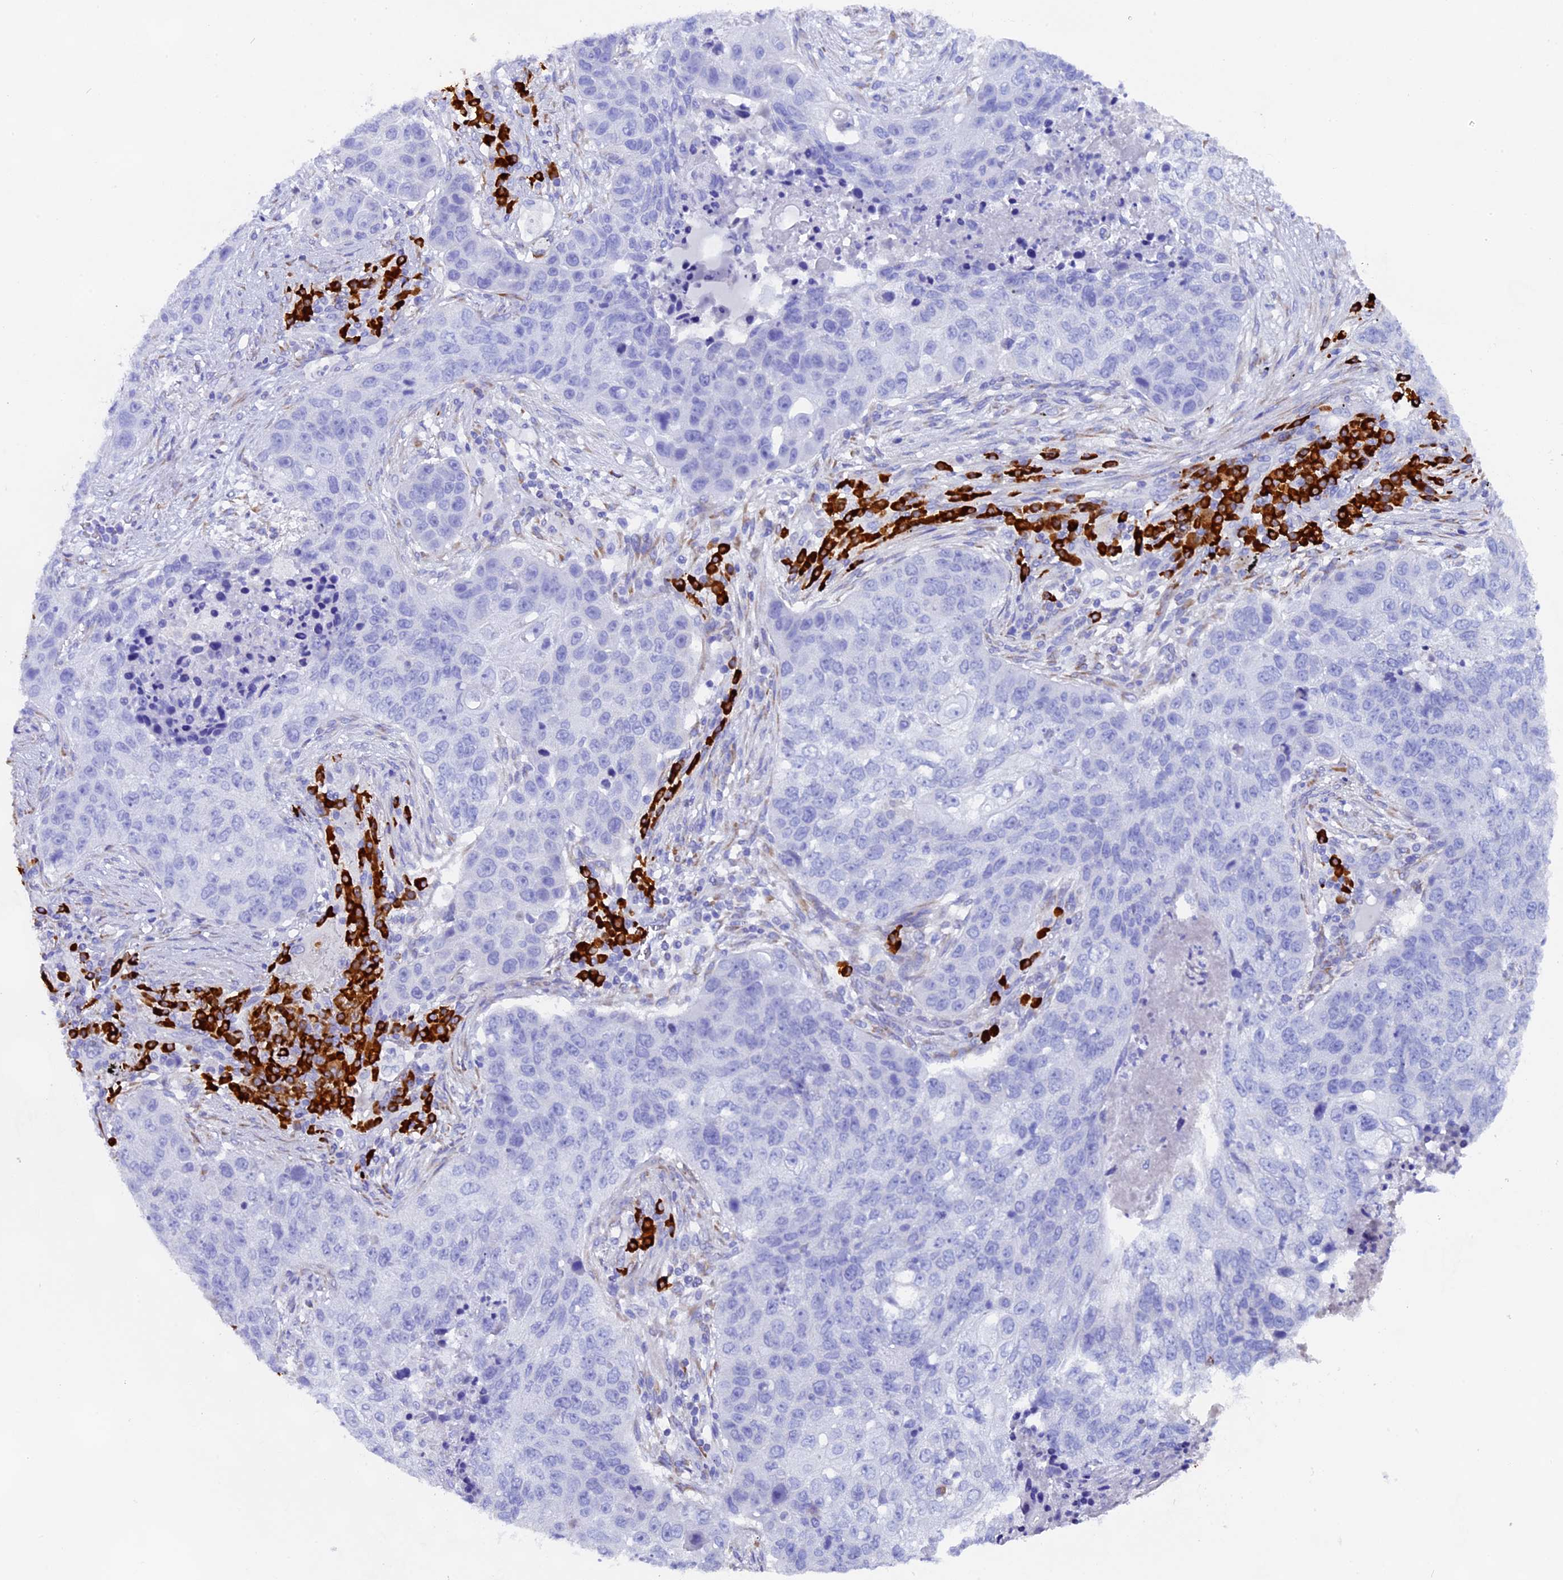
{"staining": {"intensity": "negative", "quantity": "none", "location": "none"}, "tissue": "lung cancer", "cell_type": "Tumor cells", "image_type": "cancer", "snomed": [{"axis": "morphology", "description": "Squamous cell carcinoma, NOS"}, {"axis": "topography", "description": "Lung"}], "caption": "Lung squamous cell carcinoma was stained to show a protein in brown. There is no significant positivity in tumor cells.", "gene": "FKBP11", "patient": {"sex": "female", "age": 63}}